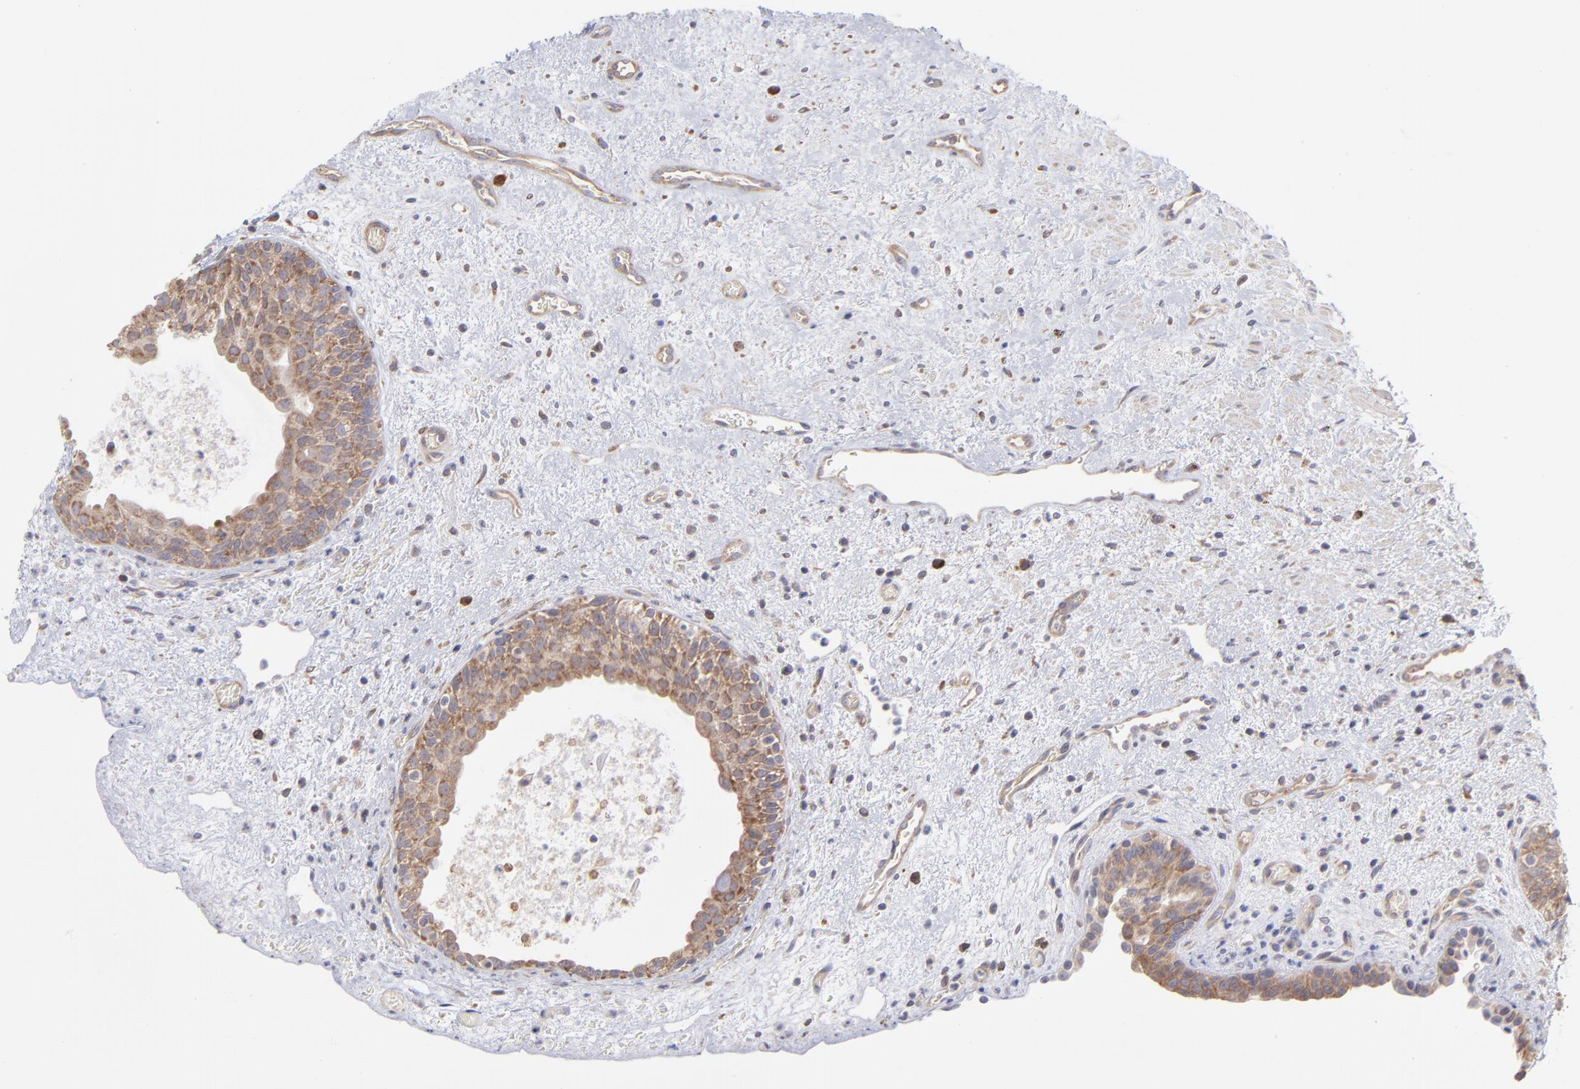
{"staining": {"intensity": "weak", "quantity": ">75%", "location": "cytoplasmic/membranous"}, "tissue": "urinary bladder", "cell_type": "Urothelial cells", "image_type": "normal", "snomed": [{"axis": "morphology", "description": "Normal tissue, NOS"}, {"axis": "topography", "description": "Urinary bladder"}], "caption": "Immunohistochemical staining of normal human urinary bladder exhibits weak cytoplasmic/membranous protein expression in approximately >75% of urothelial cells.", "gene": "RPLP0", "patient": {"sex": "male", "age": 48}}